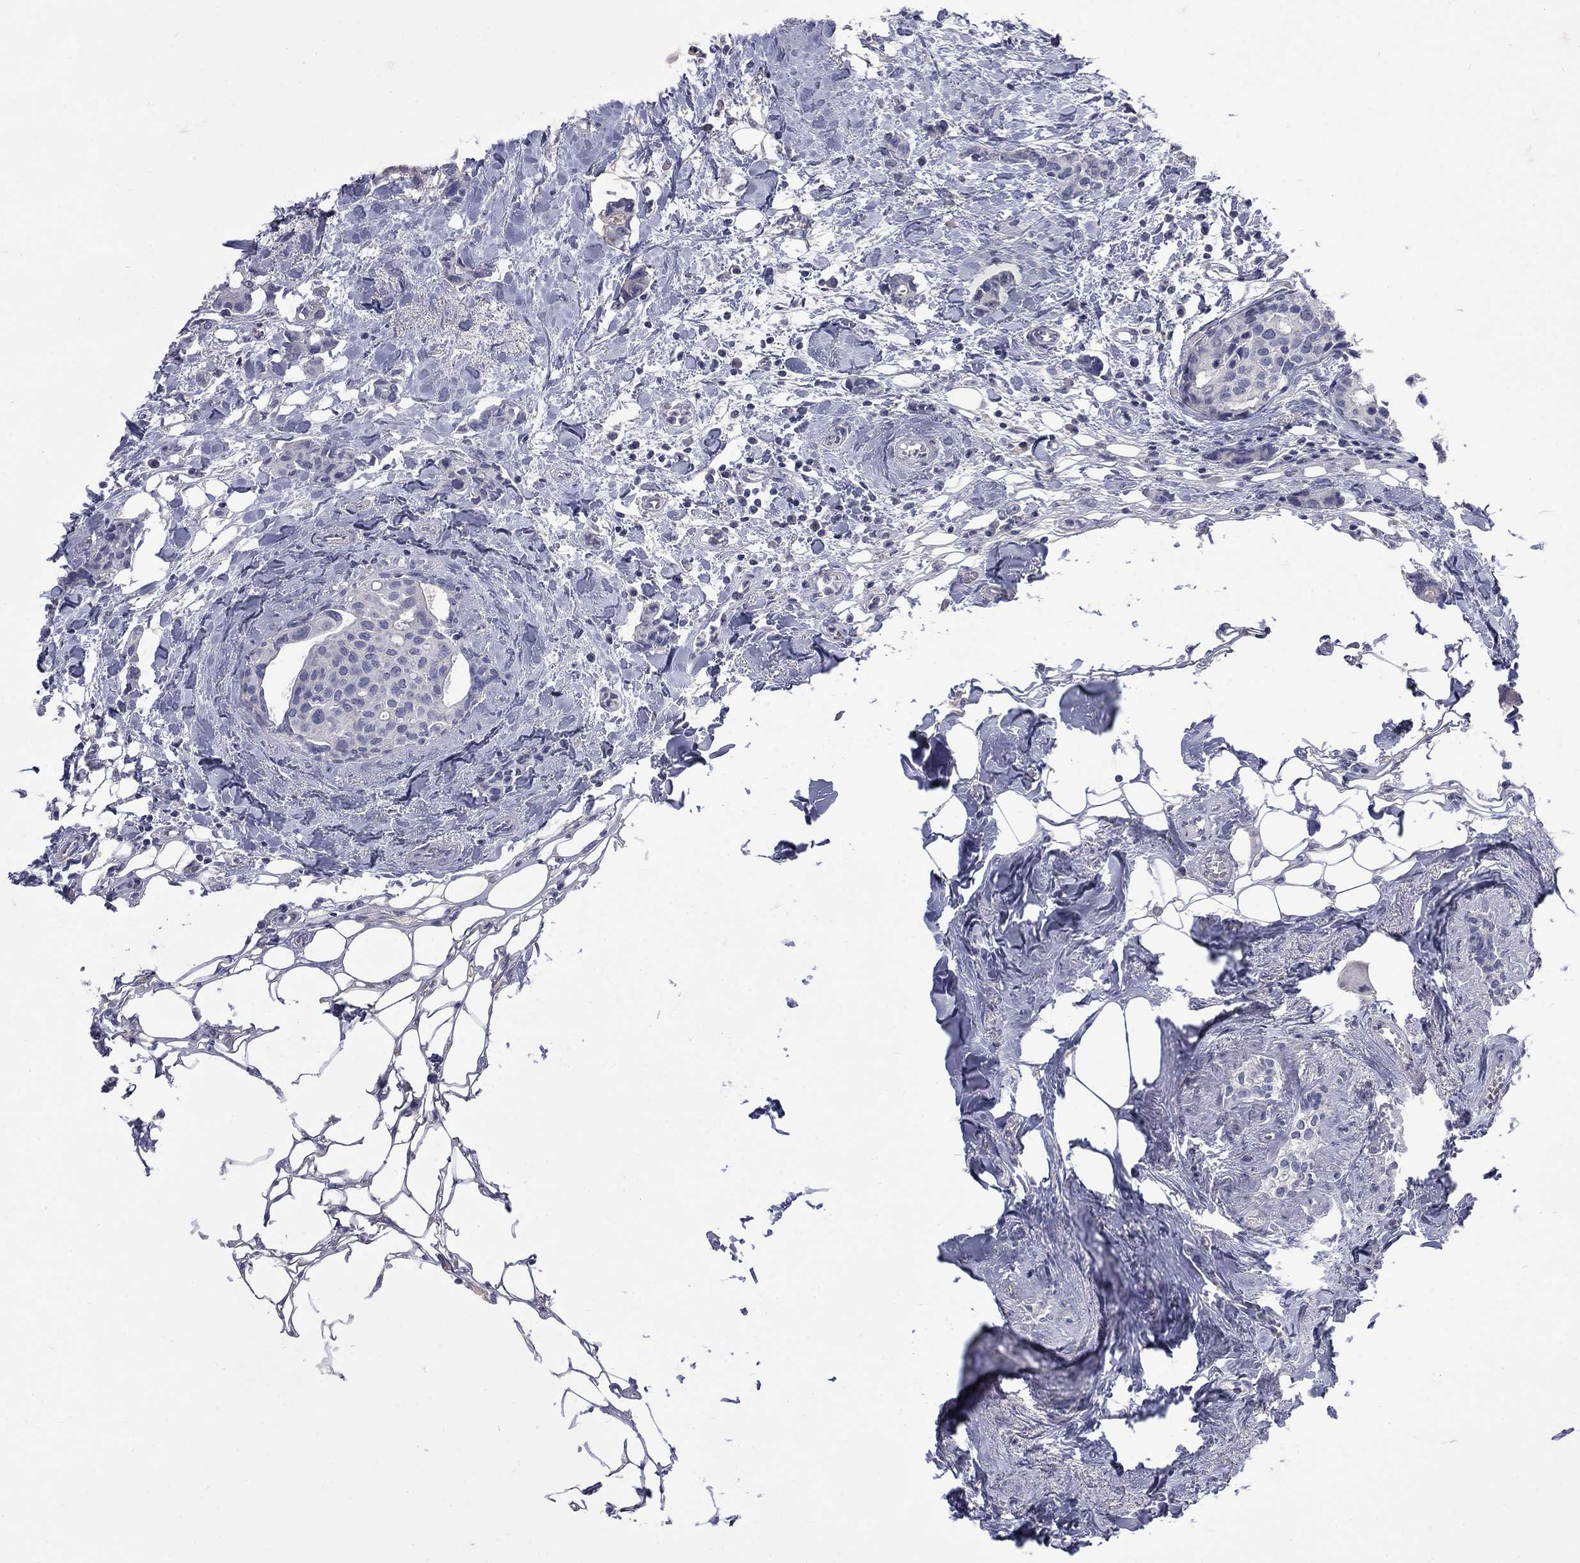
{"staining": {"intensity": "negative", "quantity": "none", "location": "none"}, "tissue": "breast cancer", "cell_type": "Tumor cells", "image_type": "cancer", "snomed": [{"axis": "morphology", "description": "Duct carcinoma"}, {"axis": "topography", "description": "Breast"}], "caption": "A high-resolution image shows immunohistochemistry (IHC) staining of invasive ductal carcinoma (breast), which reveals no significant staining in tumor cells. (DAB immunohistochemistry with hematoxylin counter stain).", "gene": "CTNND2", "patient": {"sex": "female", "age": 83}}